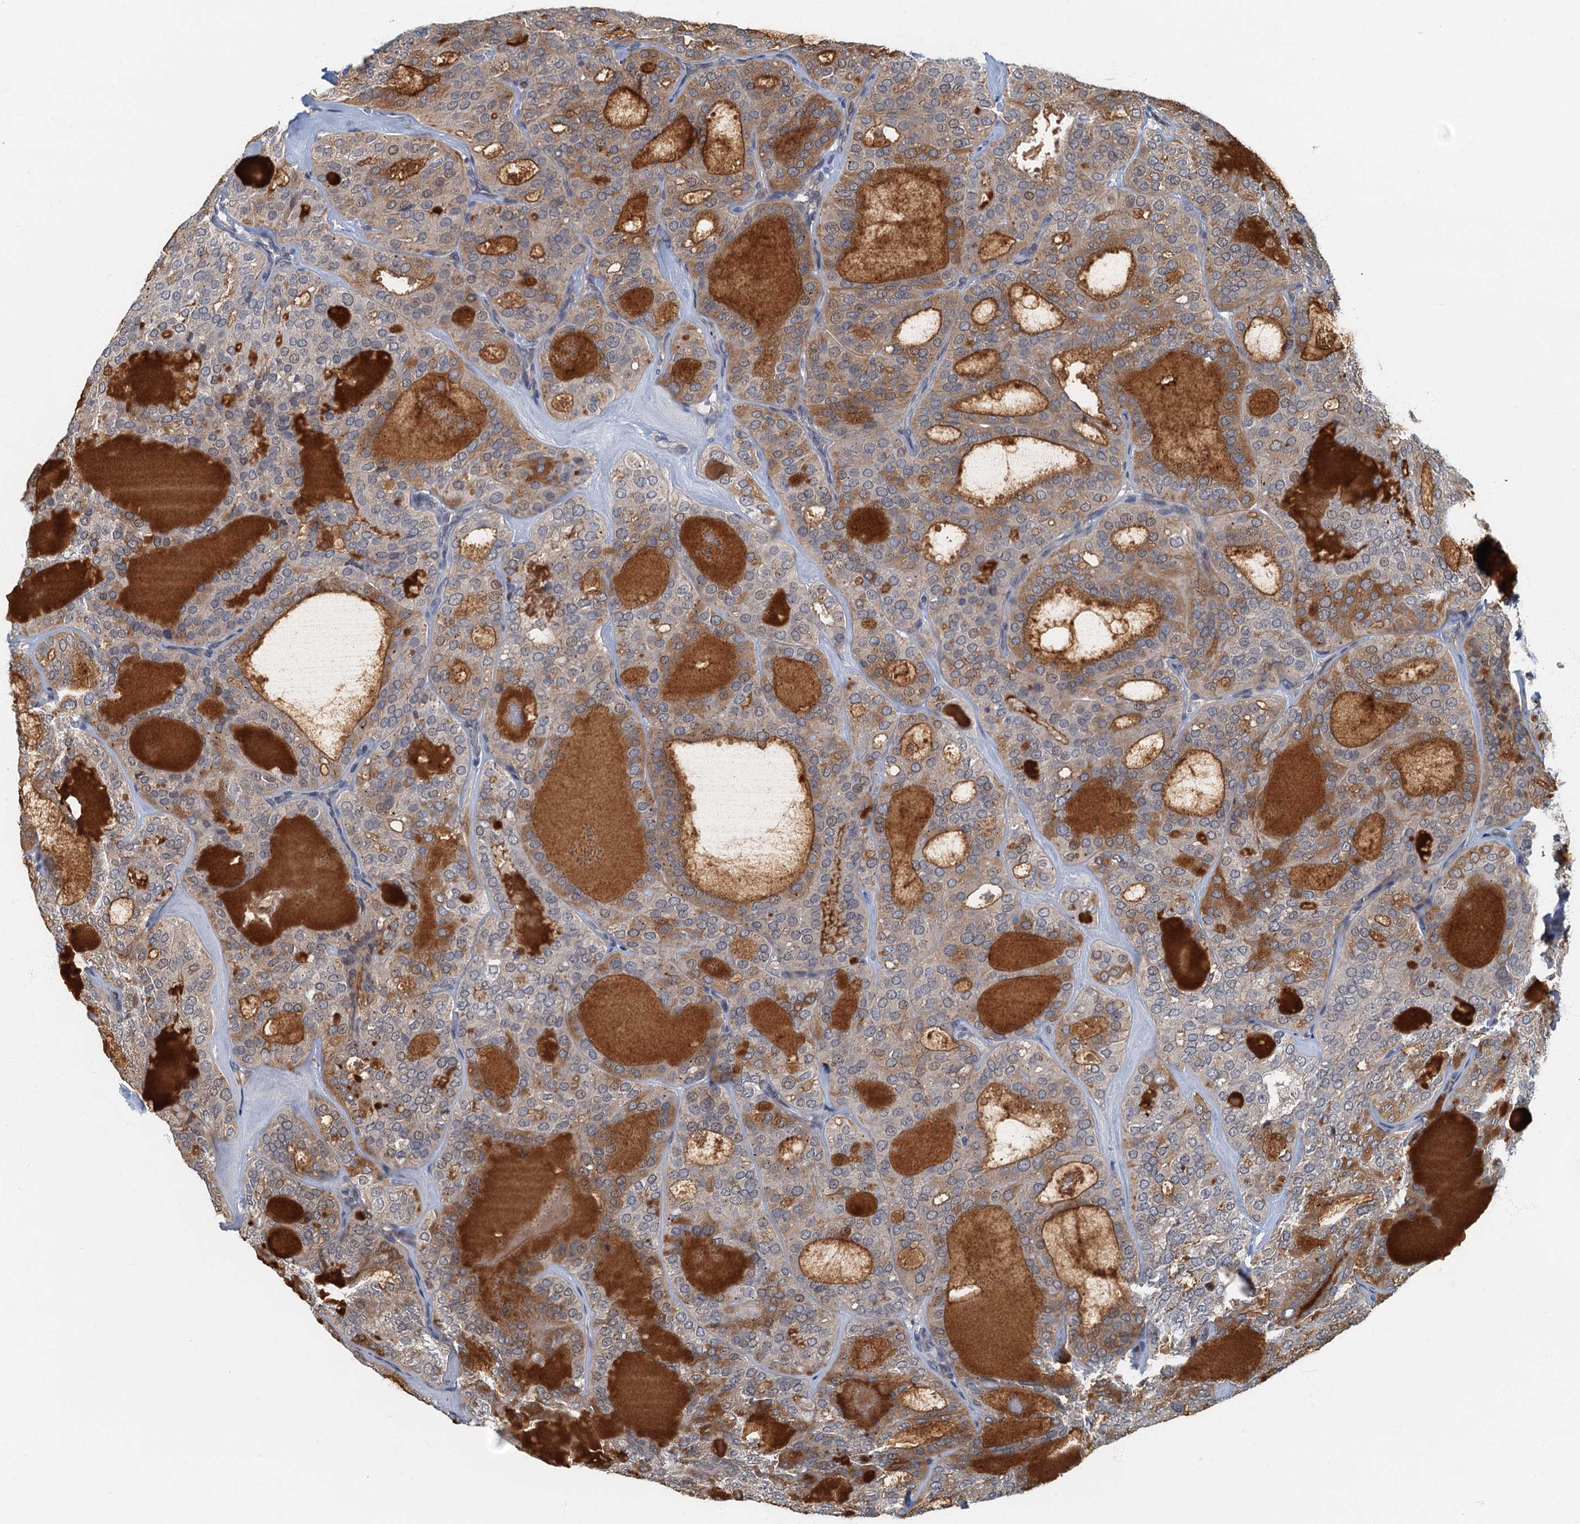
{"staining": {"intensity": "moderate", "quantity": "25%-75%", "location": "cytoplasmic/membranous"}, "tissue": "thyroid cancer", "cell_type": "Tumor cells", "image_type": "cancer", "snomed": [{"axis": "morphology", "description": "Follicular adenoma carcinoma, NOS"}, {"axis": "topography", "description": "Thyroid gland"}], "caption": "Follicular adenoma carcinoma (thyroid) stained with a protein marker displays moderate staining in tumor cells.", "gene": "CKAP2L", "patient": {"sex": "male", "age": 75}}